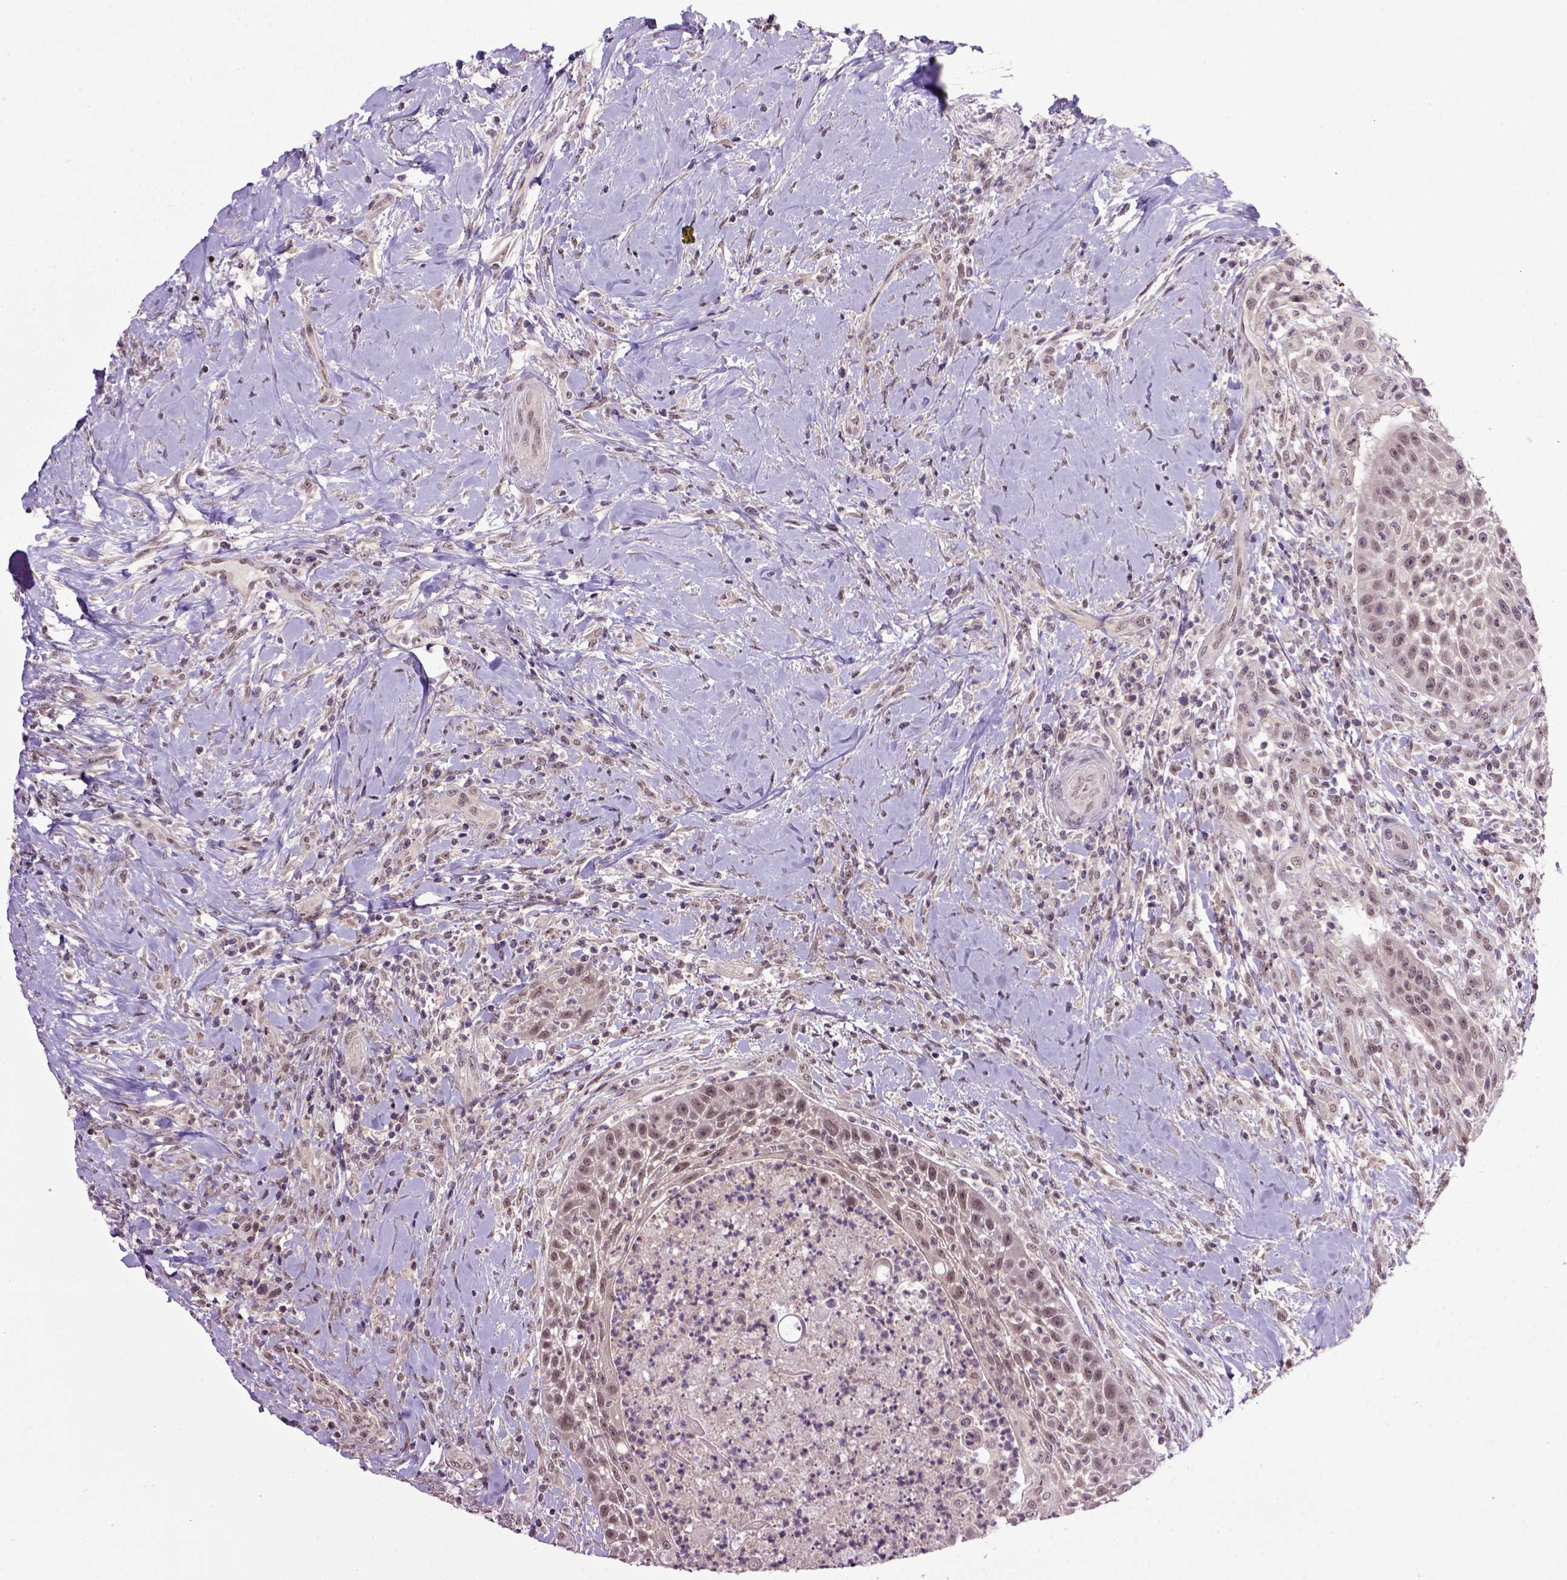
{"staining": {"intensity": "weak", "quantity": ">75%", "location": "nuclear"}, "tissue": "head and neck cancer", "cell_type": "Tumor cells", "image_type": "cancer", "snomed": [{"axis": "morphology", "description": "Squamous cell carcinoma, NOS"}, {"axis": "topography", "description": "Head-Neck"}], "caption": "Head and neck cancer (squamous cell carcinoma) stained with a protein marker exhibits weak staining in tumor cells.", "gene": "RAB43", "patient": {"sex": "male", "age": 69}}